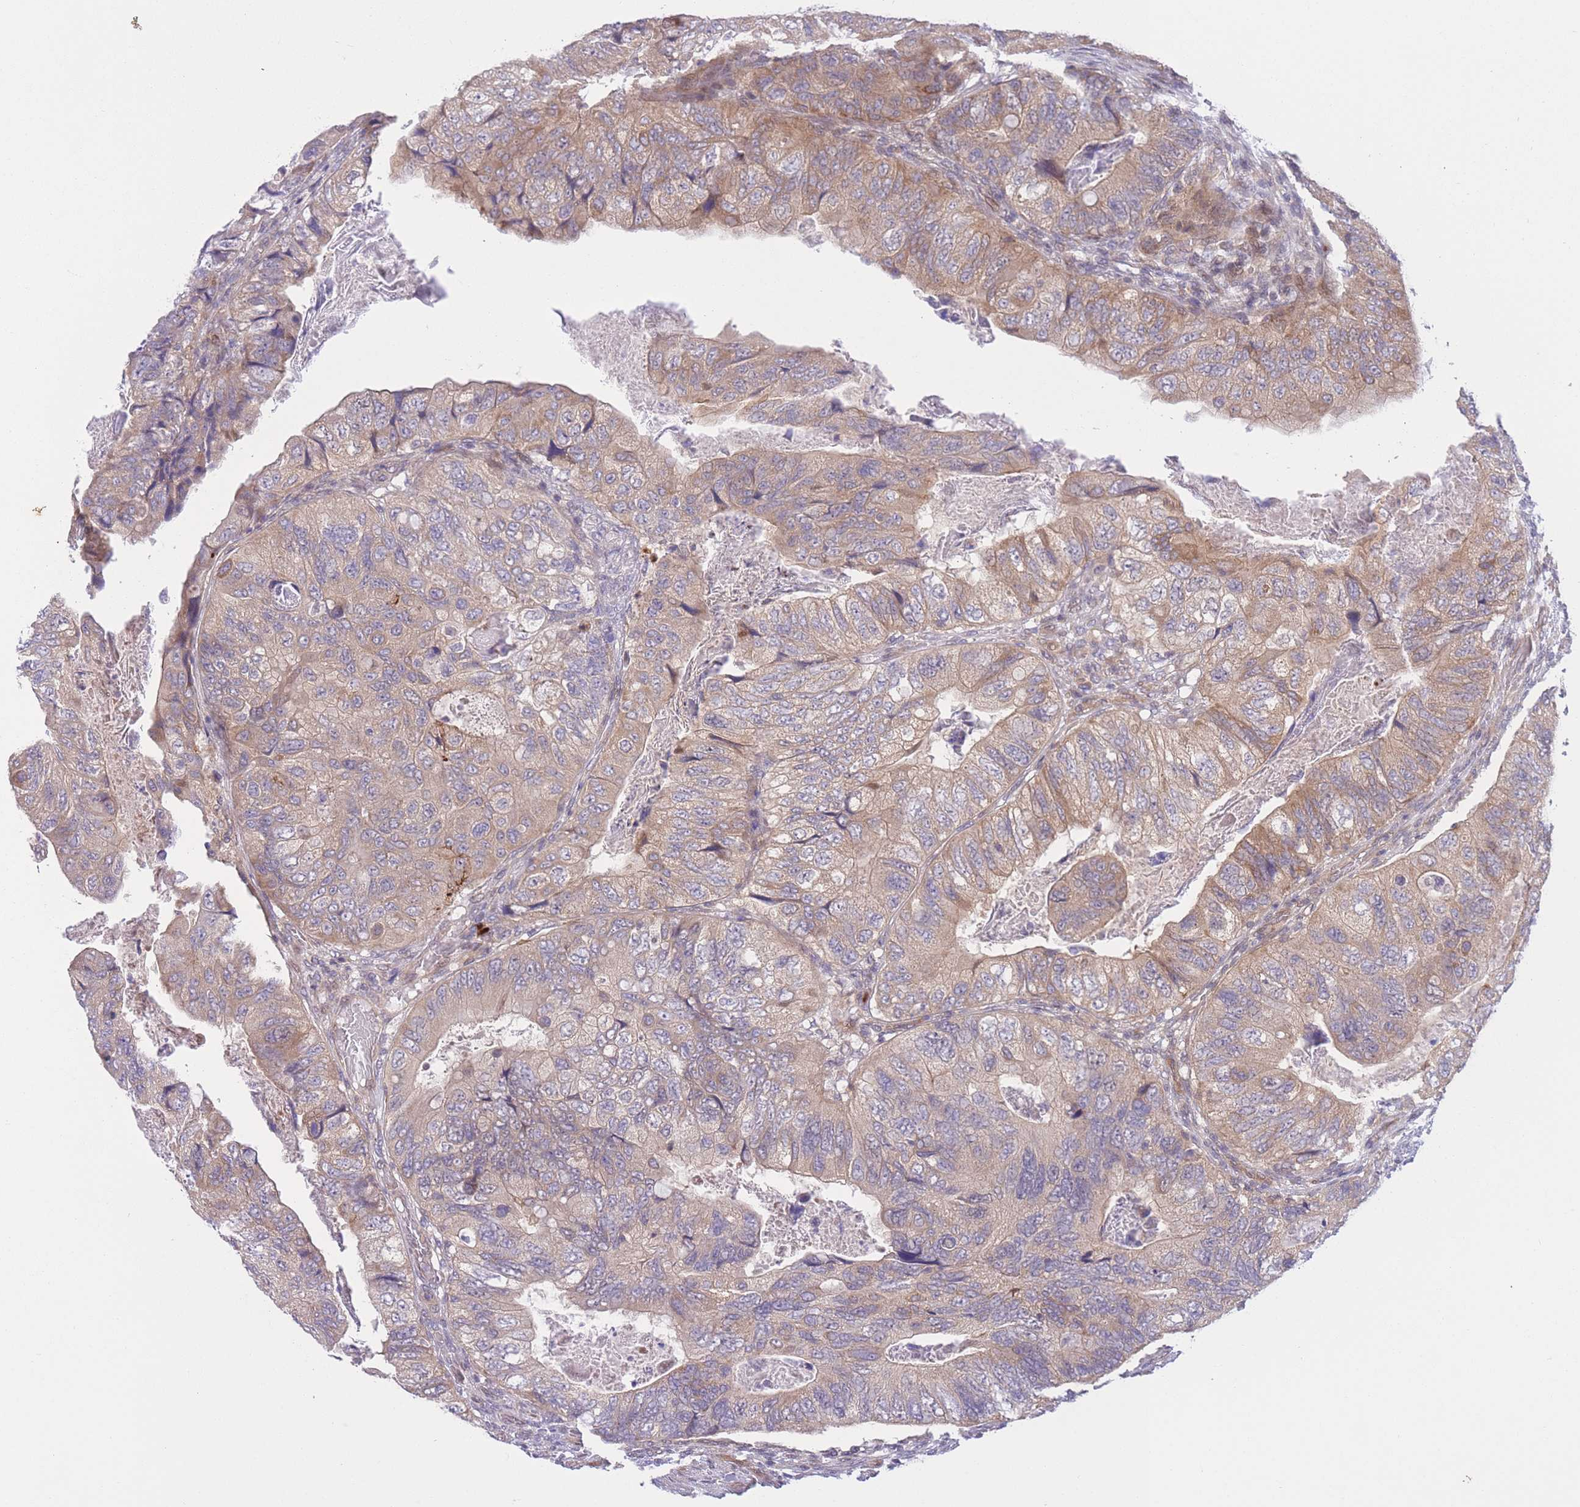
{"staining": {"intensity": "moderate", "quantity": "25%-75%", "location": "cytoplasmic/membranous"}, "tissue": "colorectal cancer", "cell_type": "Tumor cells", "image_type": "cancer", "snomed": [{"axis": "morphology", "description": "Adenocarcinoma, NOS"}, {"axis": "topography", "description": "Rectum"}], "caption": "This is a micrograph of immunohistochemistry (IHC) staining of colorectal cancer (adenocarcinoma), which shows moderate positivity in the cytoplasmic/membranous of tumor cells.", "gene": "CDC25B", "patient": {"sex": "male", "age": 63}}